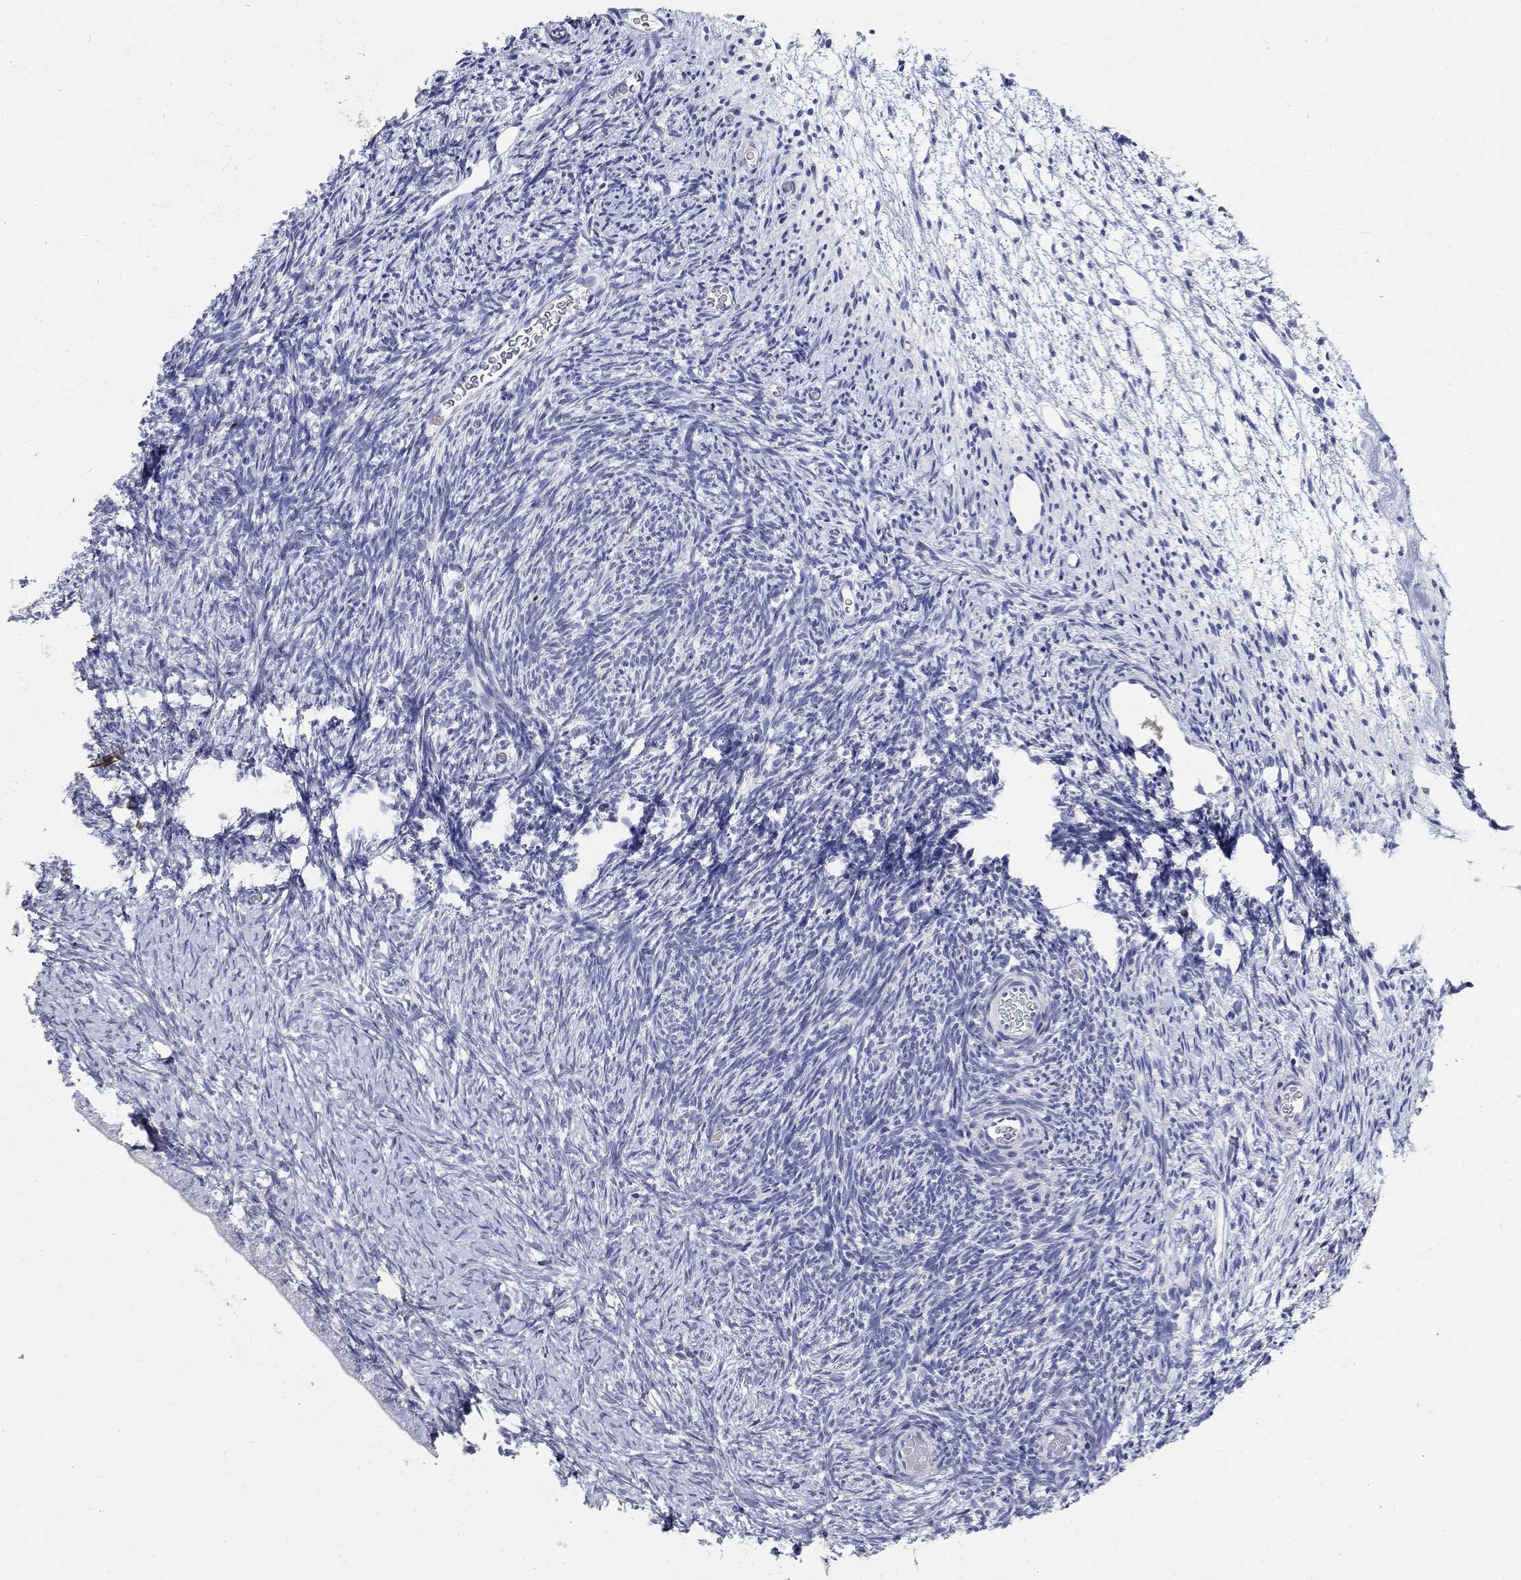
{"staining": {"intensity": "negative", "quantity": "none", "location": "none"}, "tissue": "ovary", "cell_type": "Follicle cells", "image_type": "normal", "snomed": [{"axis": "morphology", "description": "Normal tissue, NOS"}, {"axis": "topography", "description": "Ovary"}], "caption": "Immunohistochemistry (IHC) of benign human ovary displays no positivity in follicle cells. (DAB immunohistochemistry visualized using brightfield microscopy, high magnification).", "gene": "SOX2", "patient": {"sex": "female", "age": 39}}